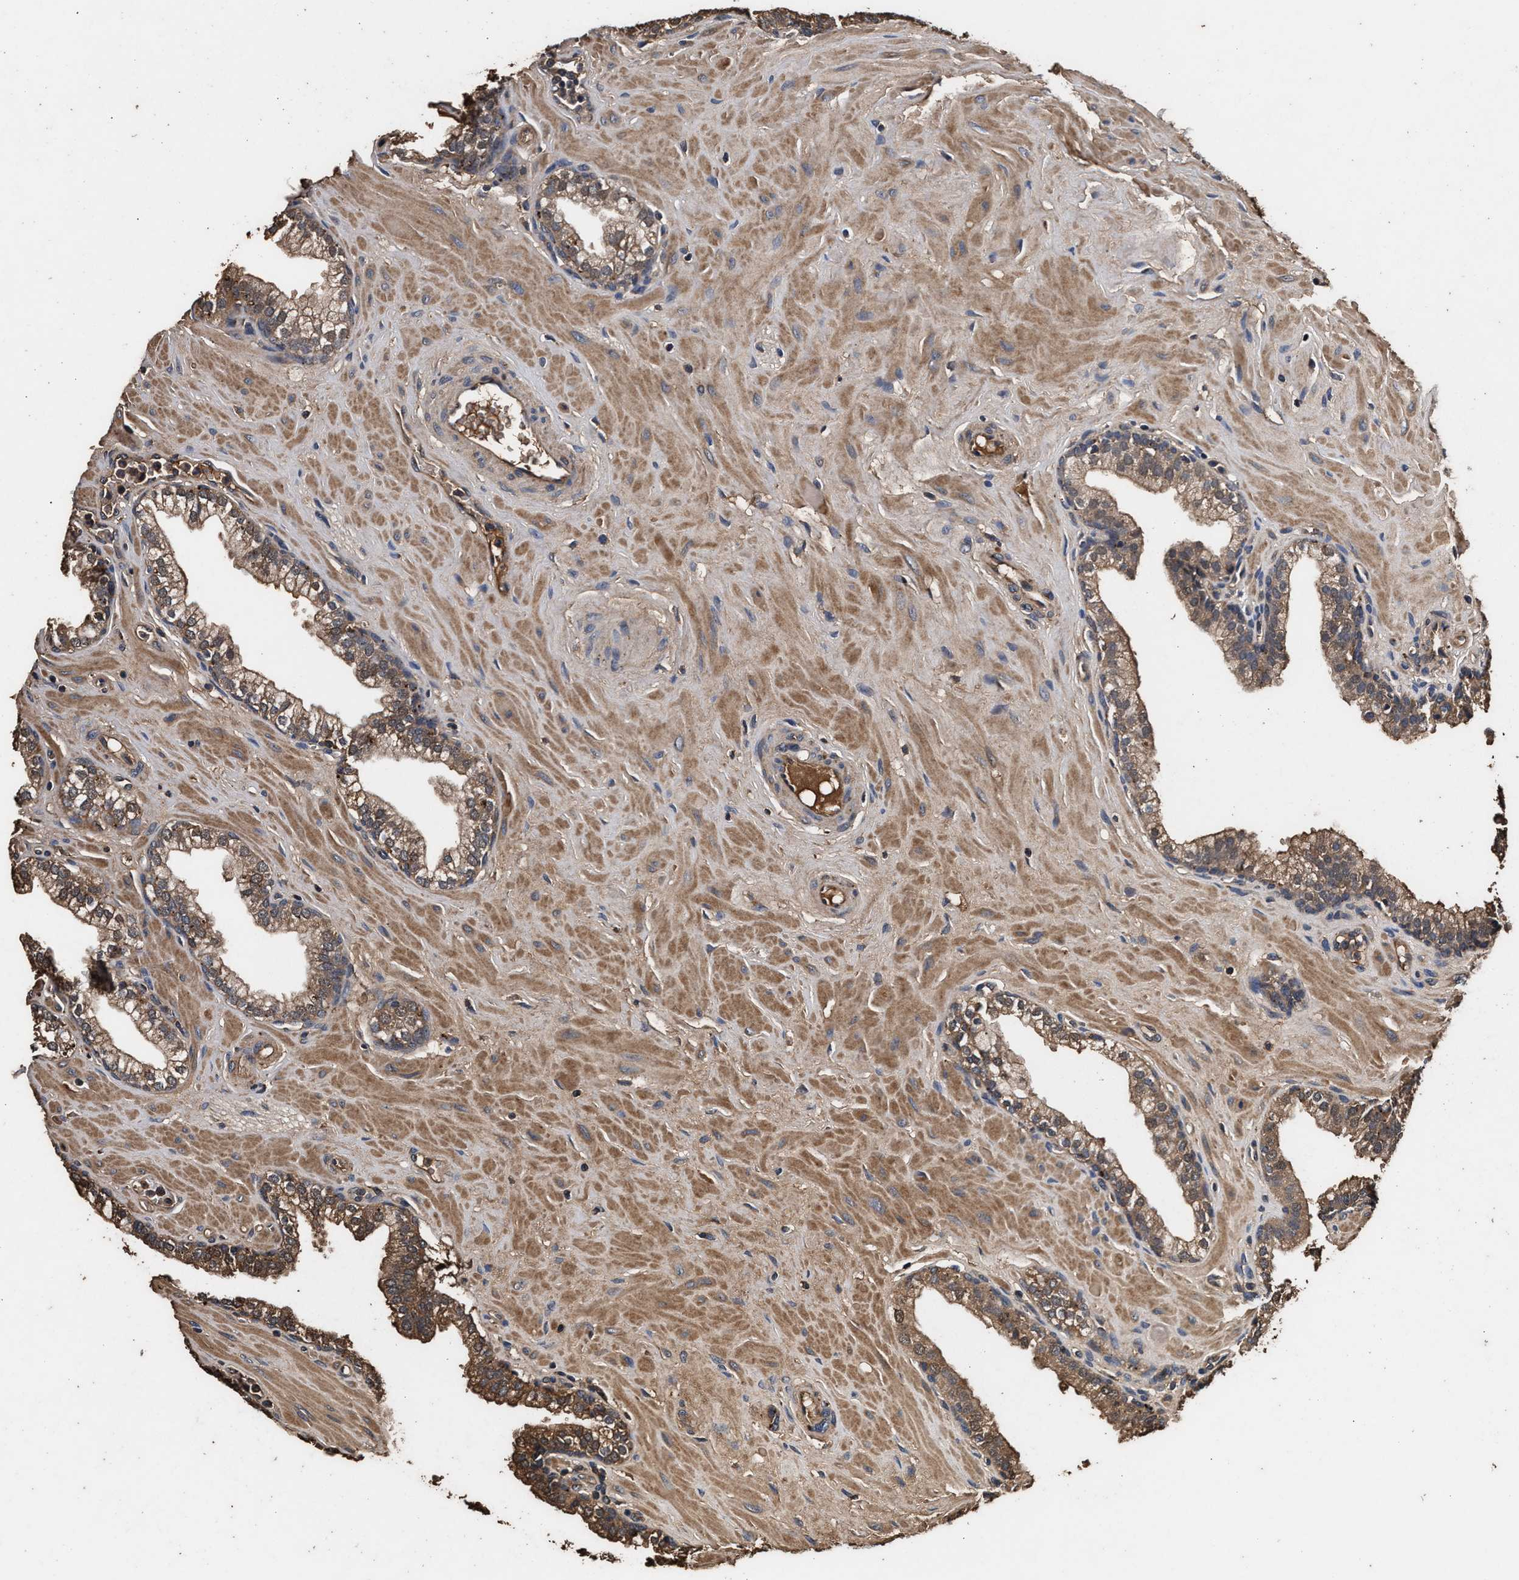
{"staining": {"intensity": "moderate", "quantity": ">75%", "location": "cytoplasmic/membranous"}, "tissue": "prostate", "cell_type": "Glandular cells", "image_type": "normal", "snomed": [{"axis": "morphology", "description": "Normal tissue, NOS"}, {"axis": "morphology", "description": "Urothelial carcinoma, Low grade"}, {"axis": "topography", "description": "Urinary bladder"}, {"axis": "topography", "description": "Prostate"}], "caption": "Immunohistochemistry of unremarkable prostate demonstrates medium levels of moderate cytoplasmic/membranous expression in approximately >75% of glandular cells.", "gene": "ENSG00000286112", "patient": {"sex": "male", "age": 60}}